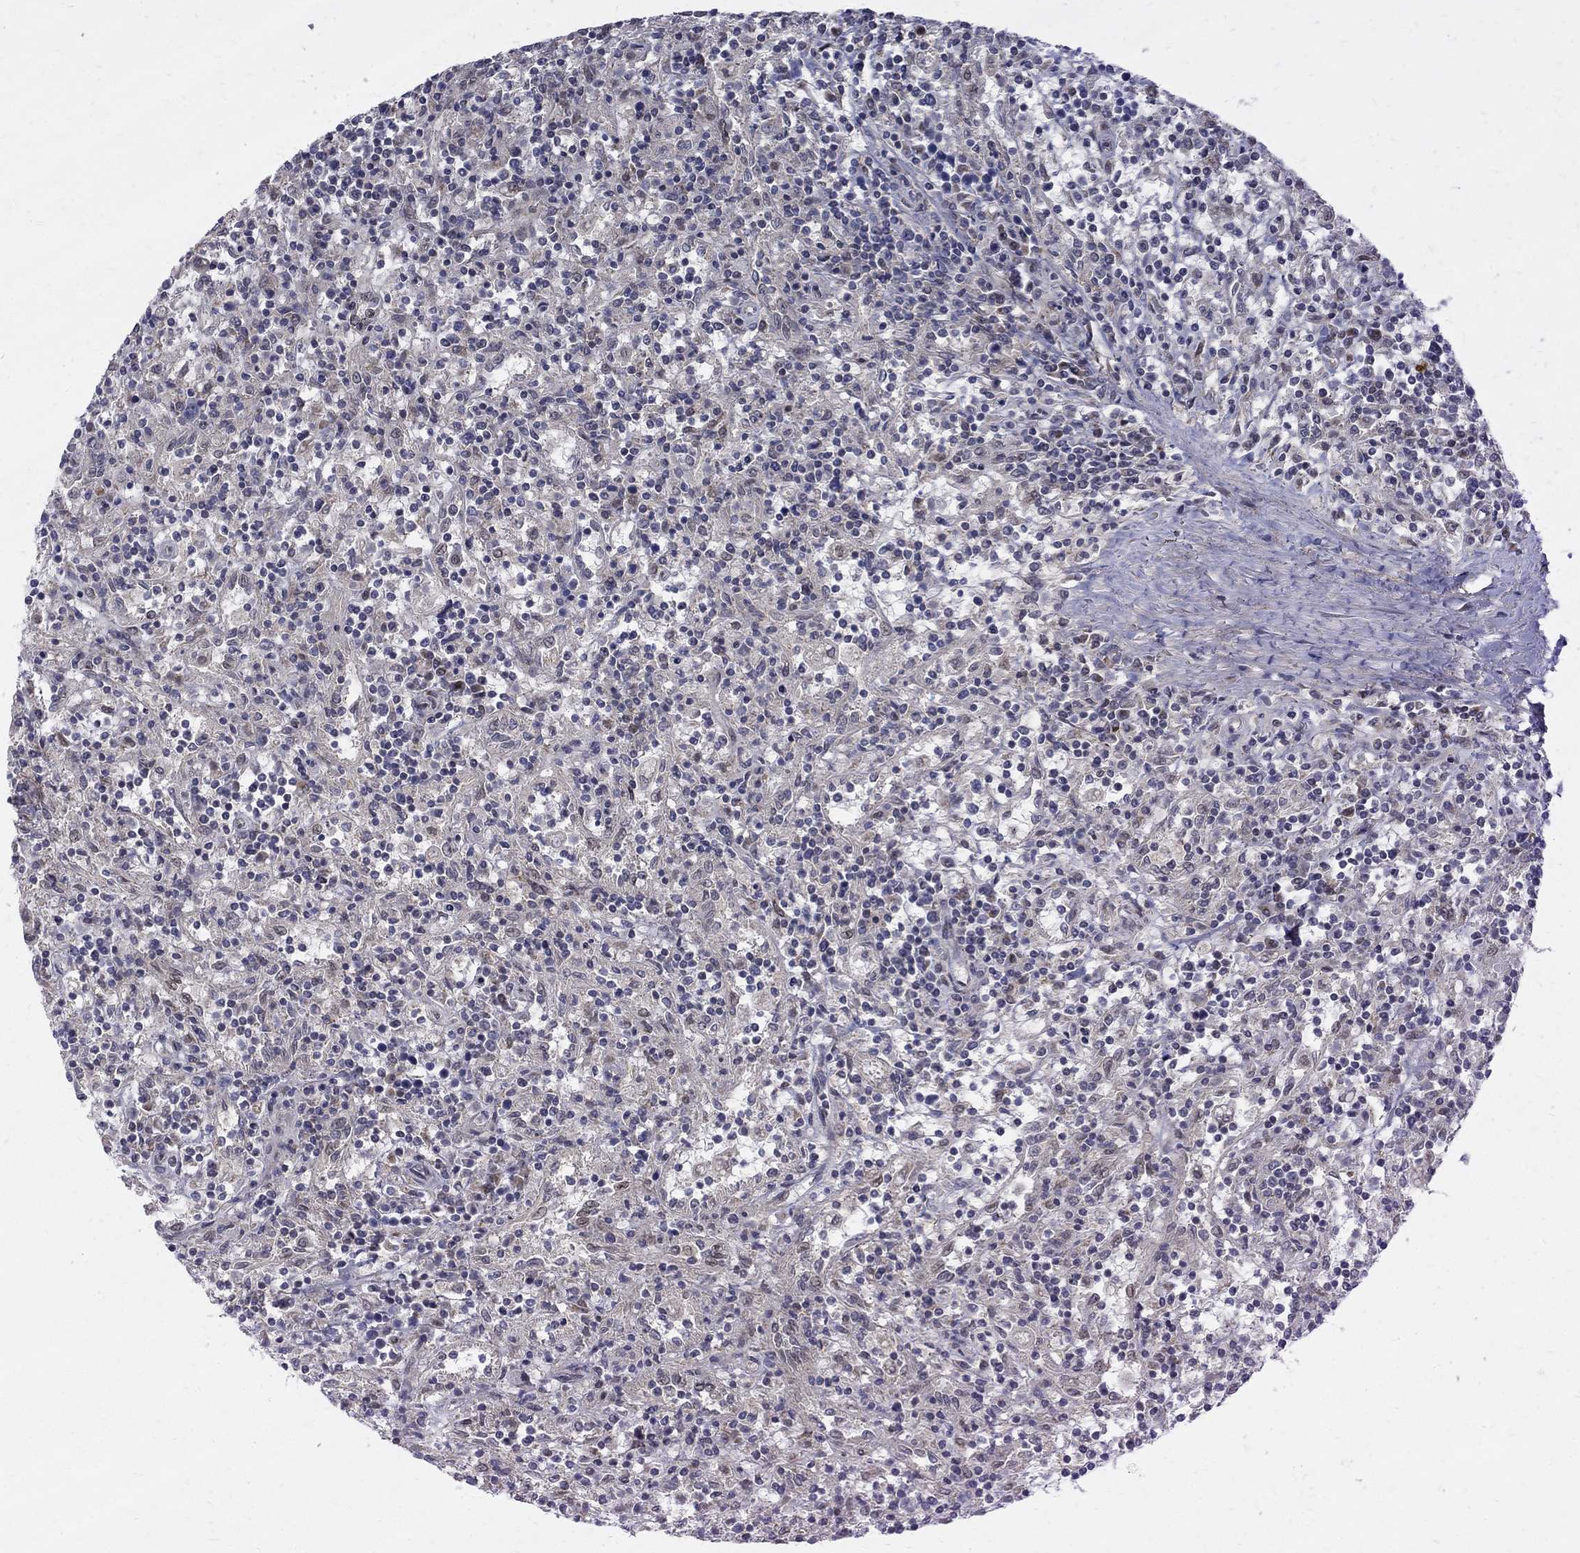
{"staining": {"intensity": "negative", "quantity": "none", "location": "none"}, "tissue": "lymphoma", "cell_type": "Tumor cells", "image_type": "cancer", "snomed": [{"axis": "morphology", "description": "Malignant lymphoma, non-Hodgkin's type, Low grade"}, {"axis": "topography", "description": "Spleen"}], "caption": "High magnification brightfield microscopy of low-grade malignant lymphoma, non-Hodgkin's type stained with DAB (3,3'-diaminobenzidine) (brown) and counterstained with hematoxylin (blue): tumor cells show no significant staining. The staining was performed using DAB (3,3'-diaminobenzidine) to visualize the protein expression in brown, while the nuclei were stained in blue with hematoxylin (Magnification: 20x).", "gene": "WDR19", "patient": {"sex": "male", "age": 62}}